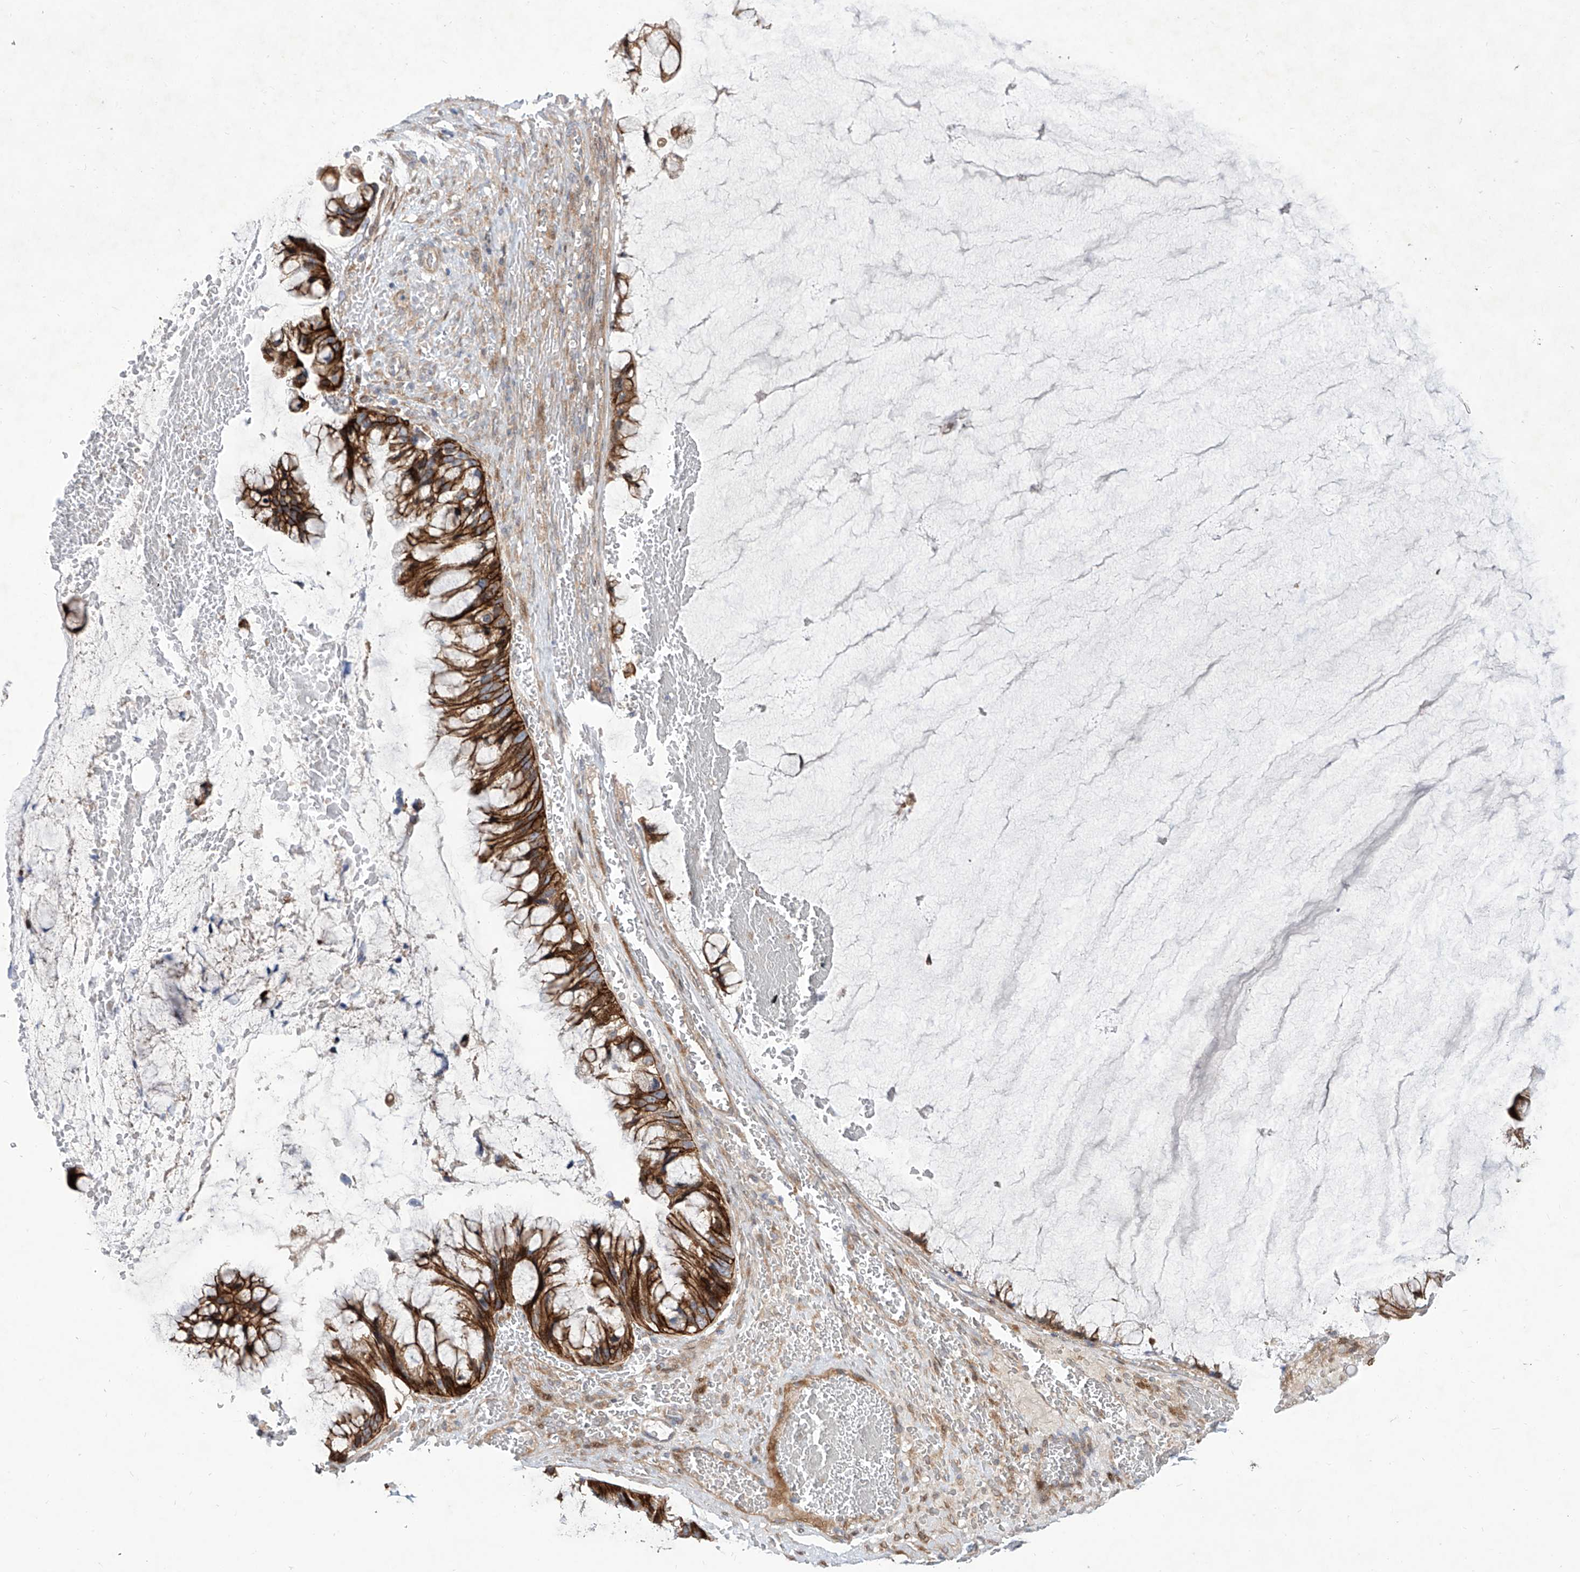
{"staining": {"intensity": "strong", "quantity": ">75%", "location": "cytoplasmic/membranous"}, "tissue": "ovarian cancer", "cell_type": "Tumor cells", "image_type": "cancer", "snomed": [{"axis": "morphology", "description": "Cystadenocarcinoma, mucinous, NOS"}, {"axis": "topography", "description": "Ovary"}], "caption": "High-power microscopy captured an immunohistochemistry image of ovarian mucinous cystadenocarcinoma, revealing strong cytoplasmic/membranous expression in about >75% of tumor cells.", "gene": "LRRC1", "patient": {"sex": "female", "age": 37}}